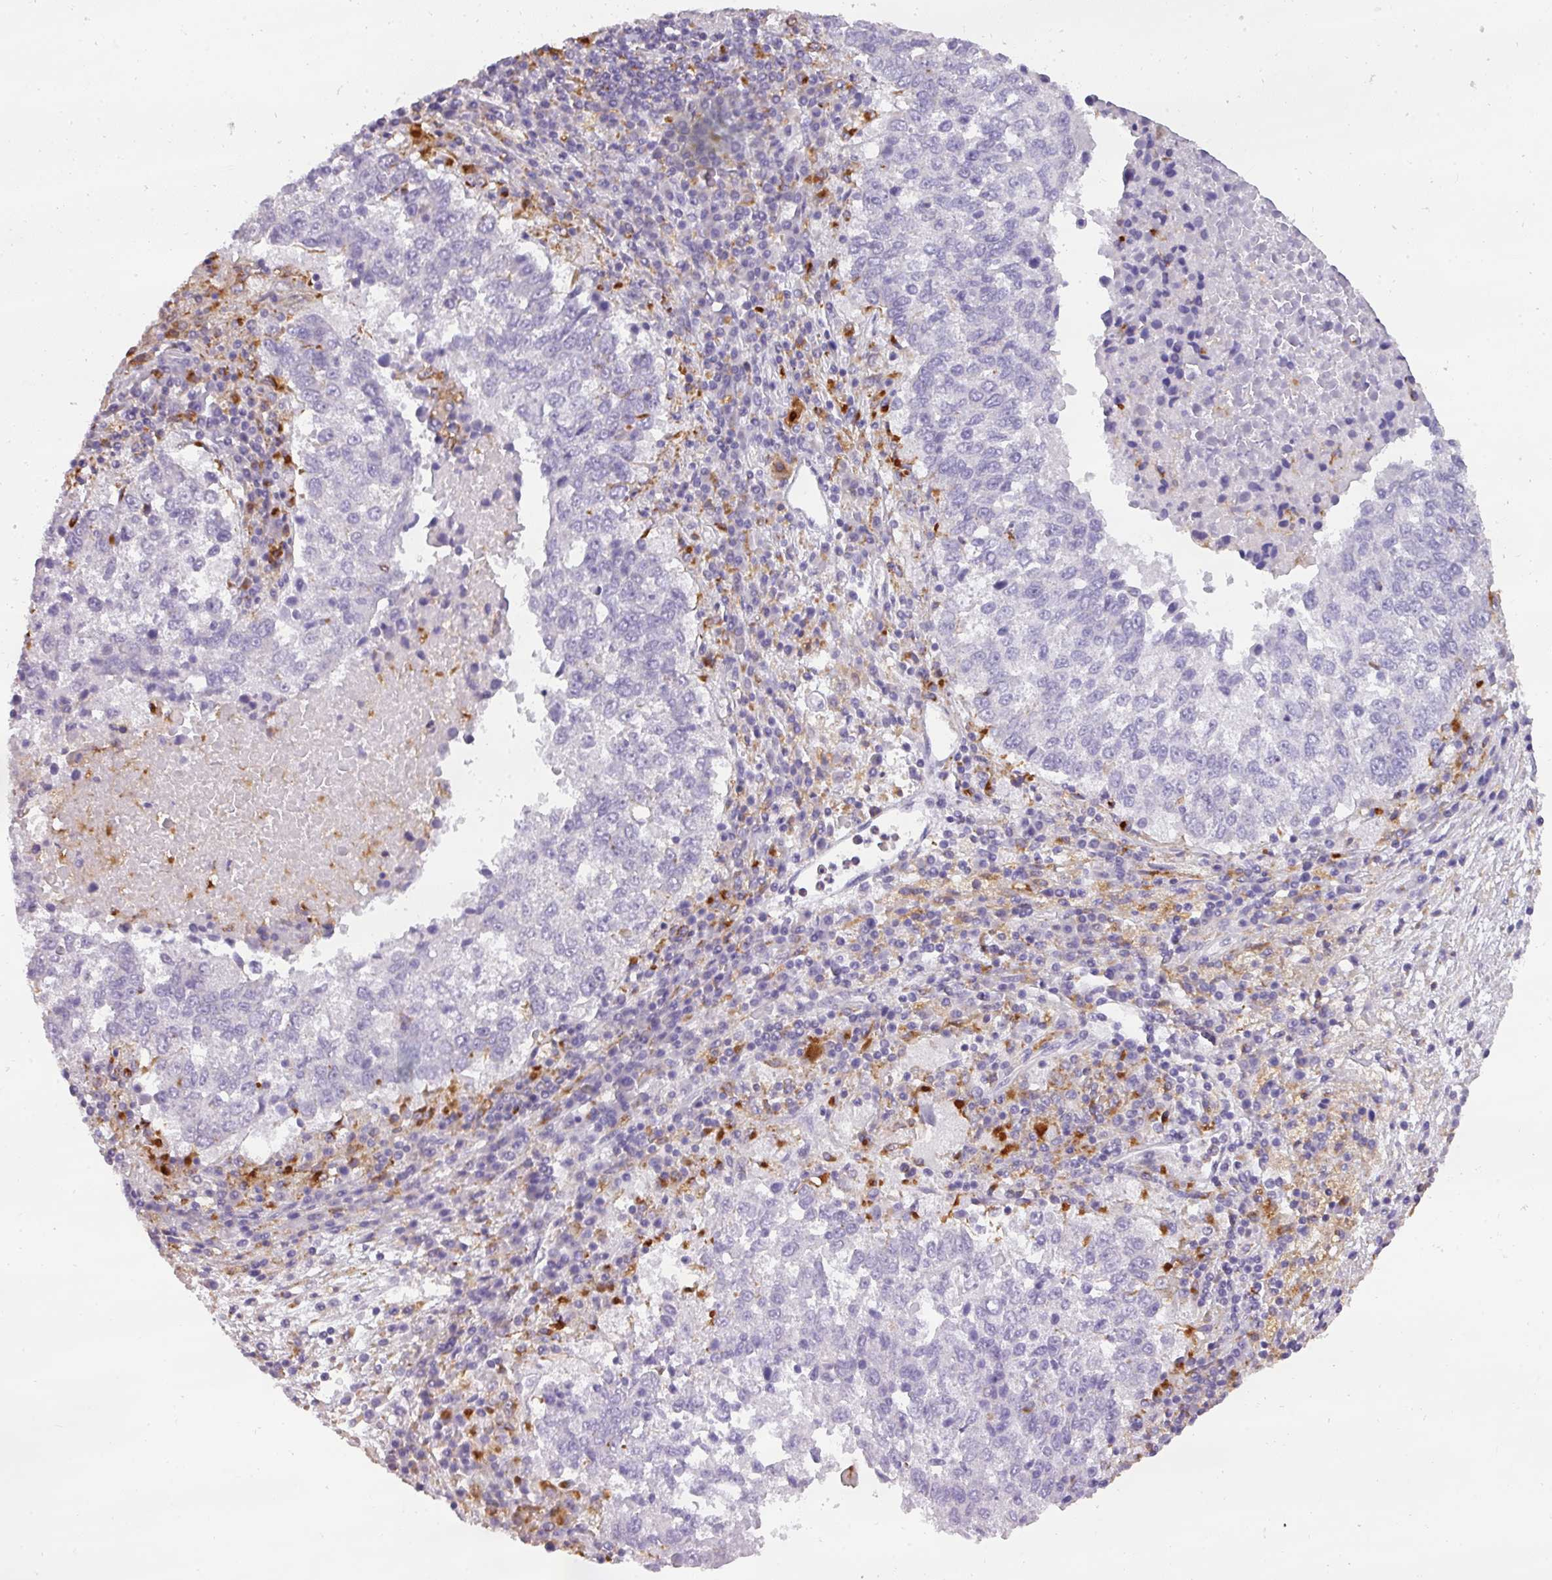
{"staining": {"intensity": "negative", "quantity": "none", "location": "none"}, "tissue": "lung cancer", "cell_type": "Tumor cells", "image_type": "cancer", "snomed": [{"axis": "morphology", "description": "Squamous cell carcinoma, NOS"}, {"axis": "topography", "description": "Lung"}], "caption": "High power microscopy photomicrograph of an IHC image of lung cancer, revealing no significant expression in tumor cells. Nuclei are stained in blue.", "gene": "ATP6V1D", "patient": {"sex": "male", "age": 73}}